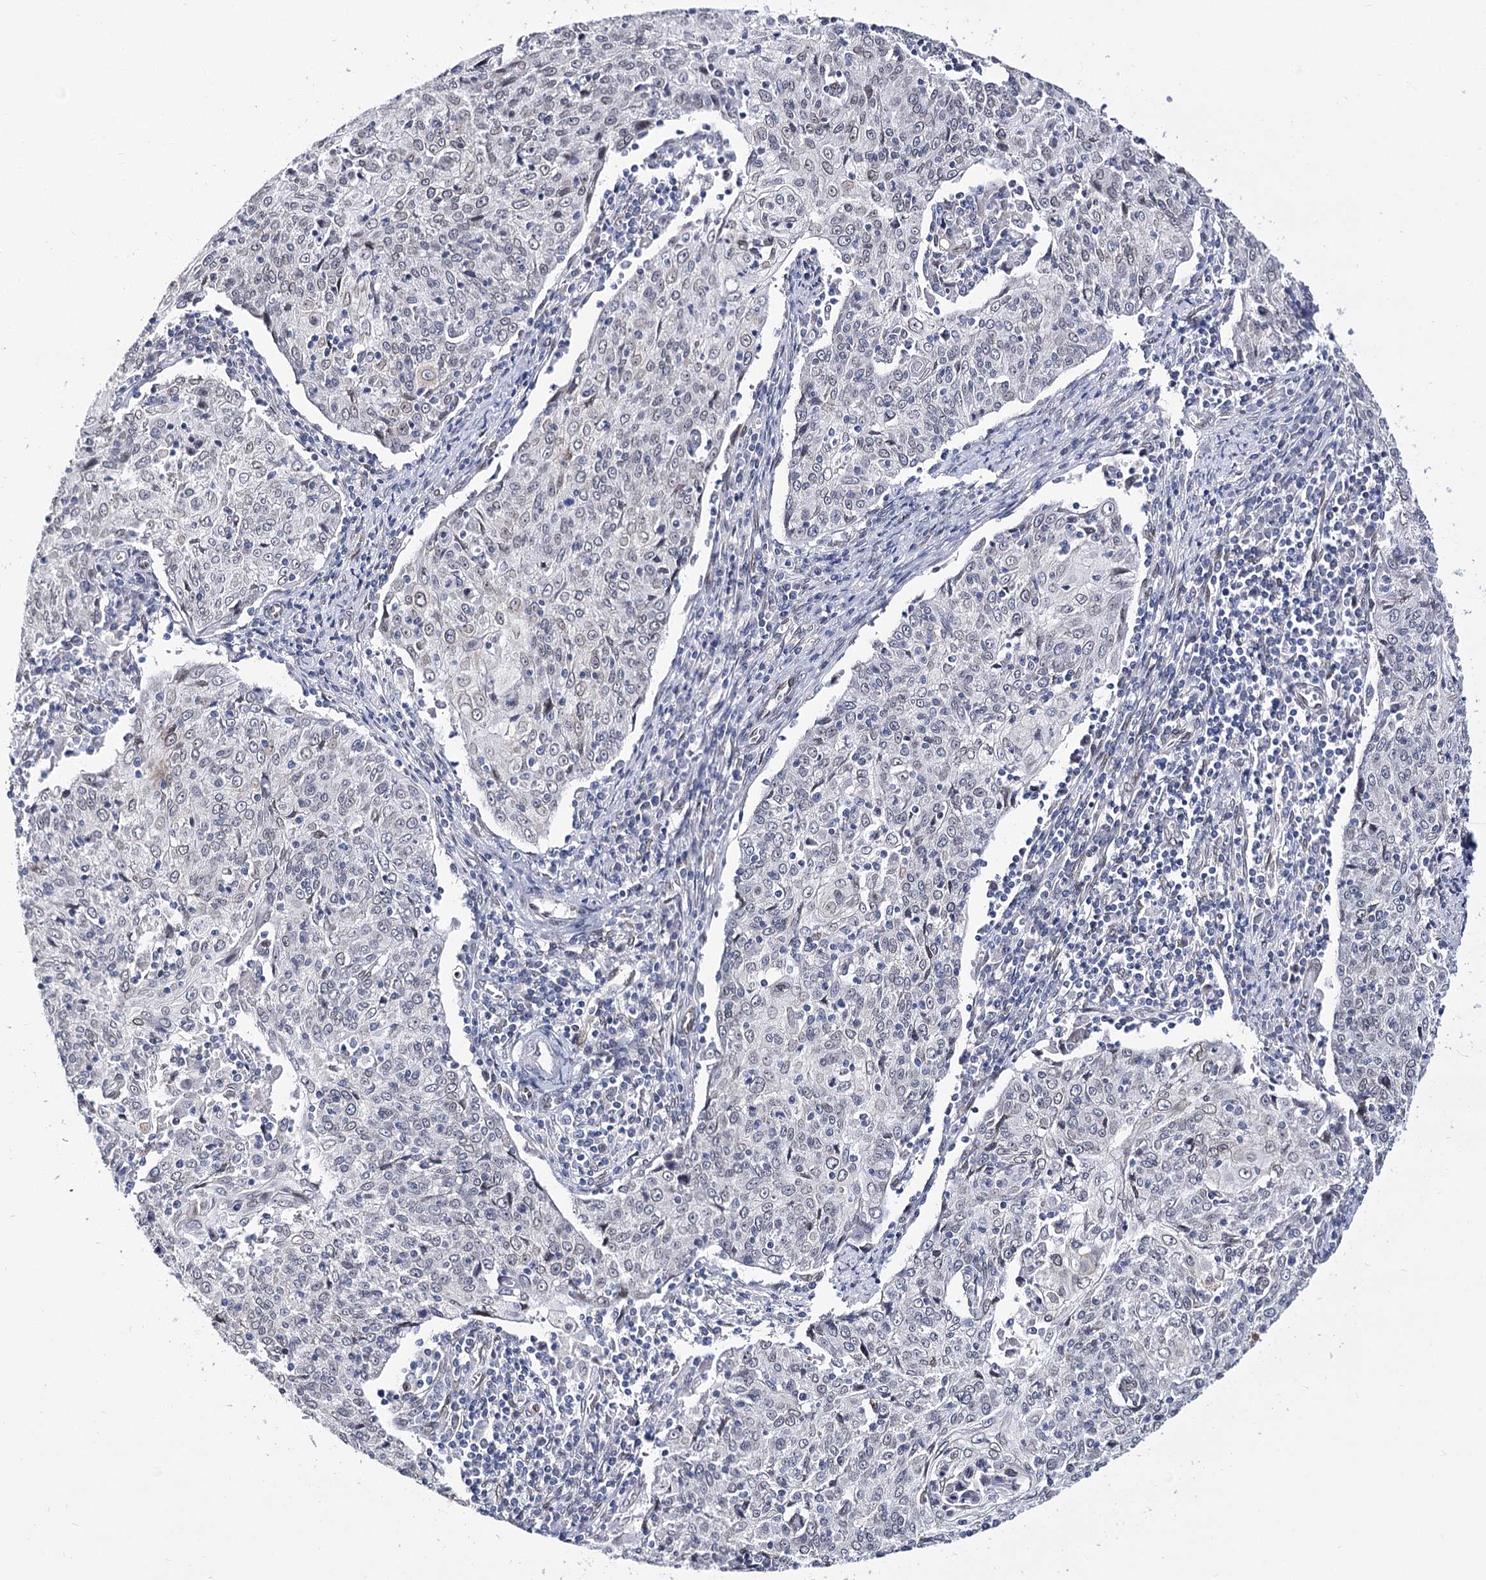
{"staining": {"intensity": "negative", "quantity": "none", "location": "none"}, "tissue": "cervical cancer", "cell_type": "Tumor cells", "image_type": "cancer", "snomed": [{"axis": "morphology", "description": "Squamous cell carcinoma, NOS"}, {"axis": "topography", "description": "Cervix"}], "caption": "This is an IHC photomicrograph of human cervical cancer (squamous cell carcinoma). There is no staining in tumor cells.", "gene": "TMEM201", "patient": {"sex": "female", "age": 48}}